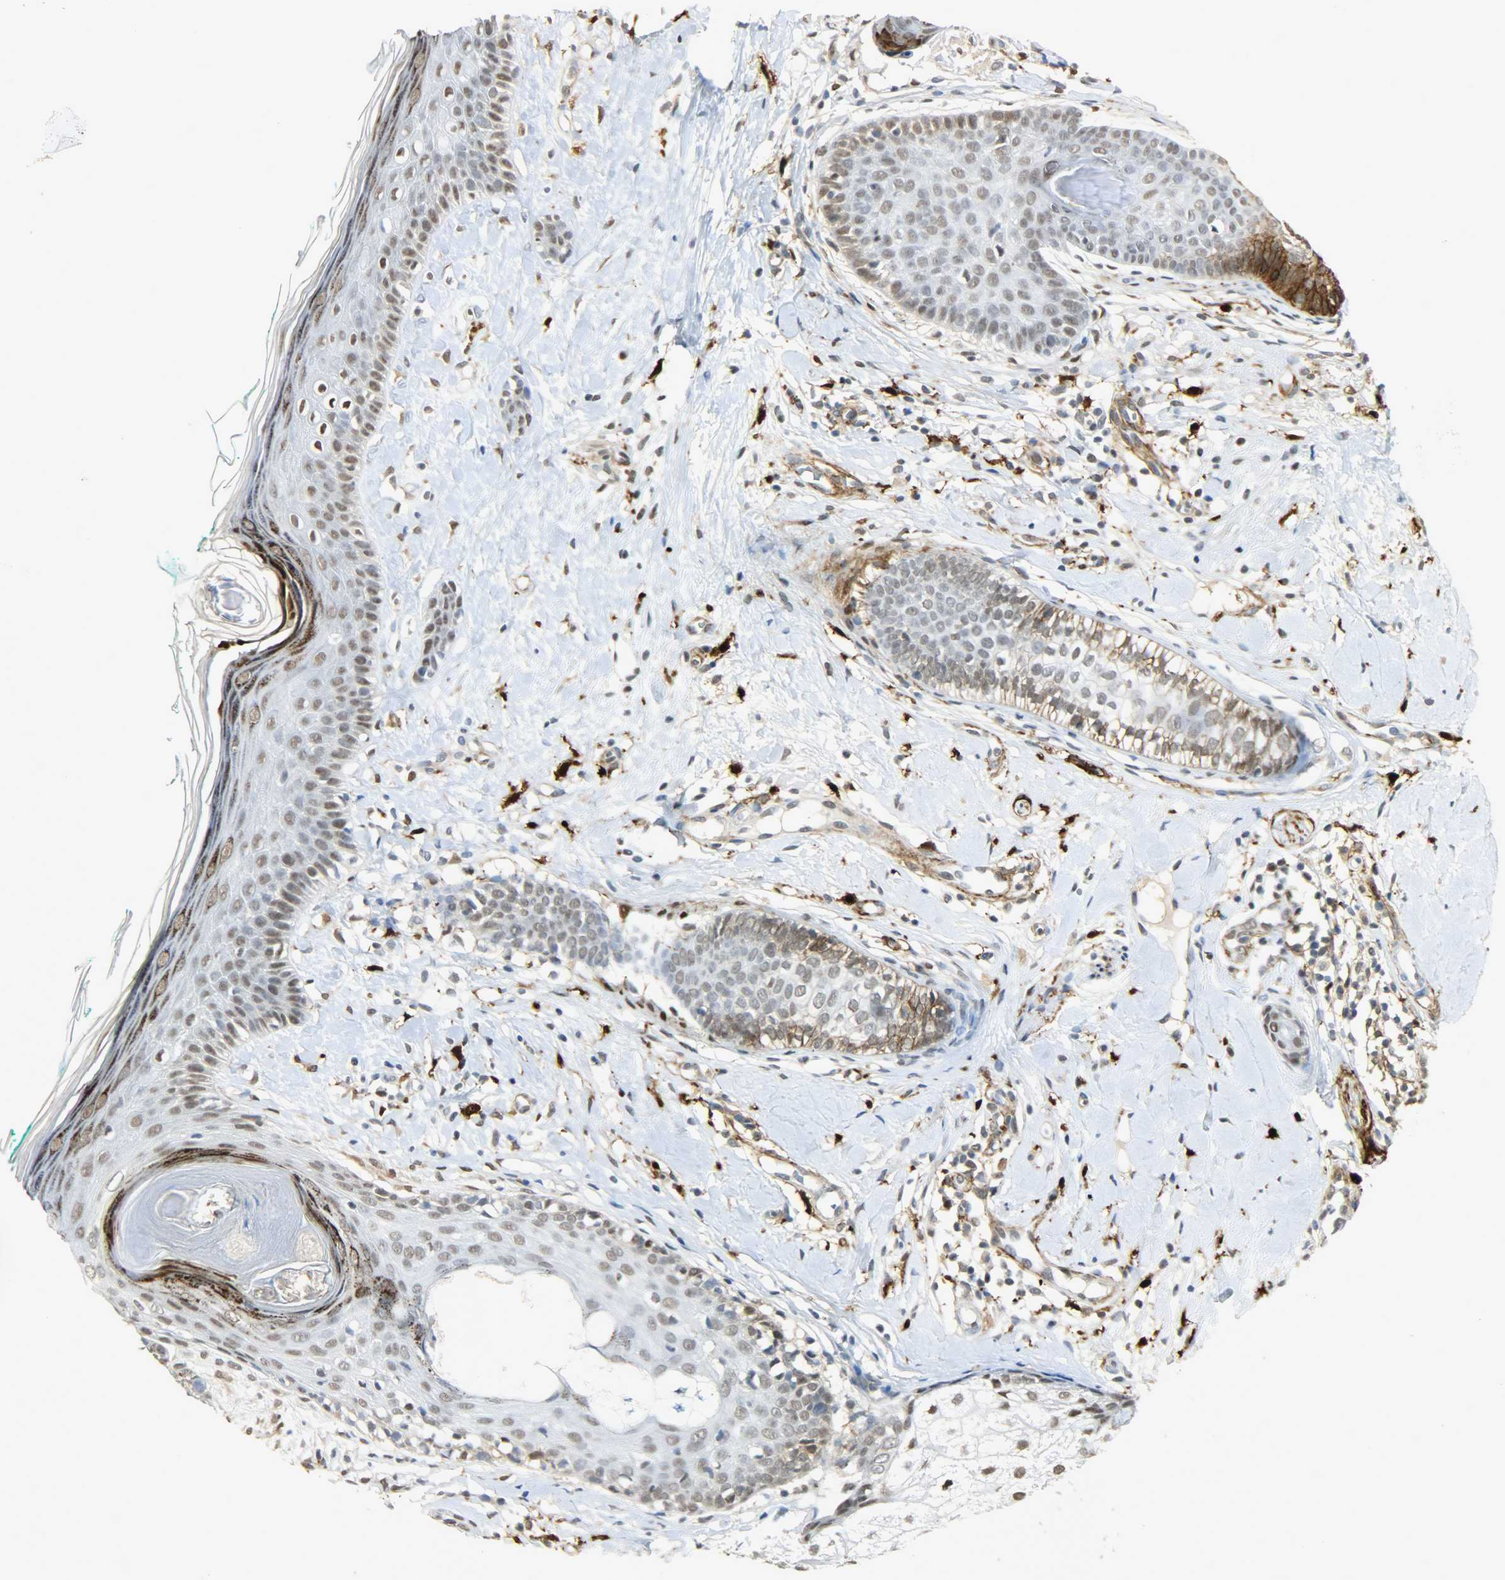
{"staining": {"intensity": "weak", "quantity": ">75%", "location": "nuclear"}, "tissue": "skin cancer", "cell_type": "Tumor cells", "image_type": "cancer", "snomed": [{"axis": "morphology", "description": "Basal cell carcinoma"}, {"axis": "topography", "description": "Skin"}], "caption": "Protein expression analysis of human skin cancer (basal cell carcinoma) reveals weak nuclear positivity in approximately >75% of tumor cells.", "gene": "NGFR", "patient": {"sex": "female", "age": 58}}